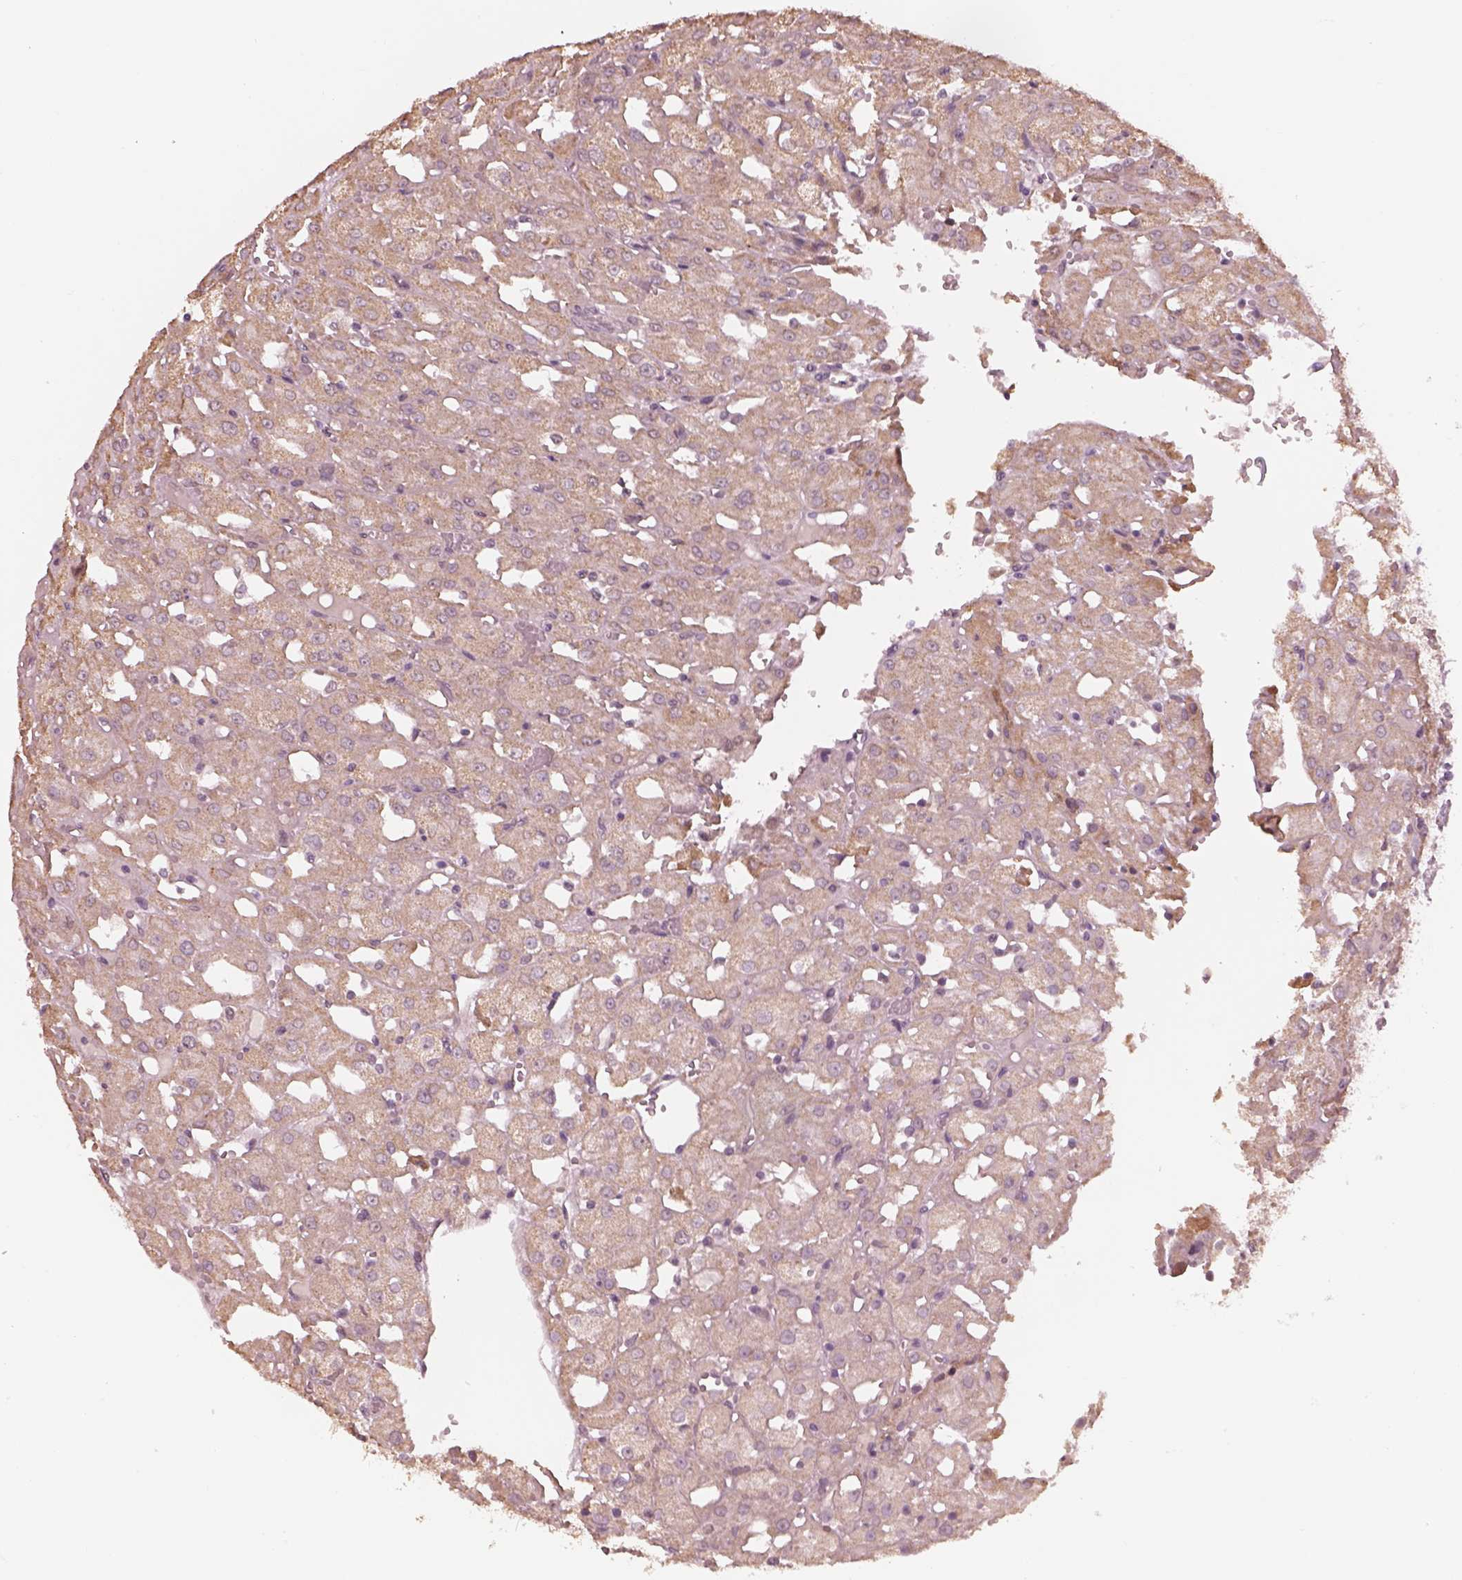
{"staining": {"intensity": "weak", "quantity": "25%-75%", "location": "cytoplasmic/membranous"}, "tissue": "renal cancer", "cell_type": "Tumor cells", "image_type": "cancer", "snomed": [{"axis": "morphology", "description": "Adenocarcinoma, NOS"}, {"axis": "topography", "description": "Kidney"}], "caption": "Immunohistochemistry image of human renal adenocarcinoma stained for a protein (brown), which demonstrates low levels of weak cytoplasmic/membranous positivity in approximately 25%-75% of tumor cells.", "gene": "SLC7A4", "patient": {"sex": "male", "age": 72}}